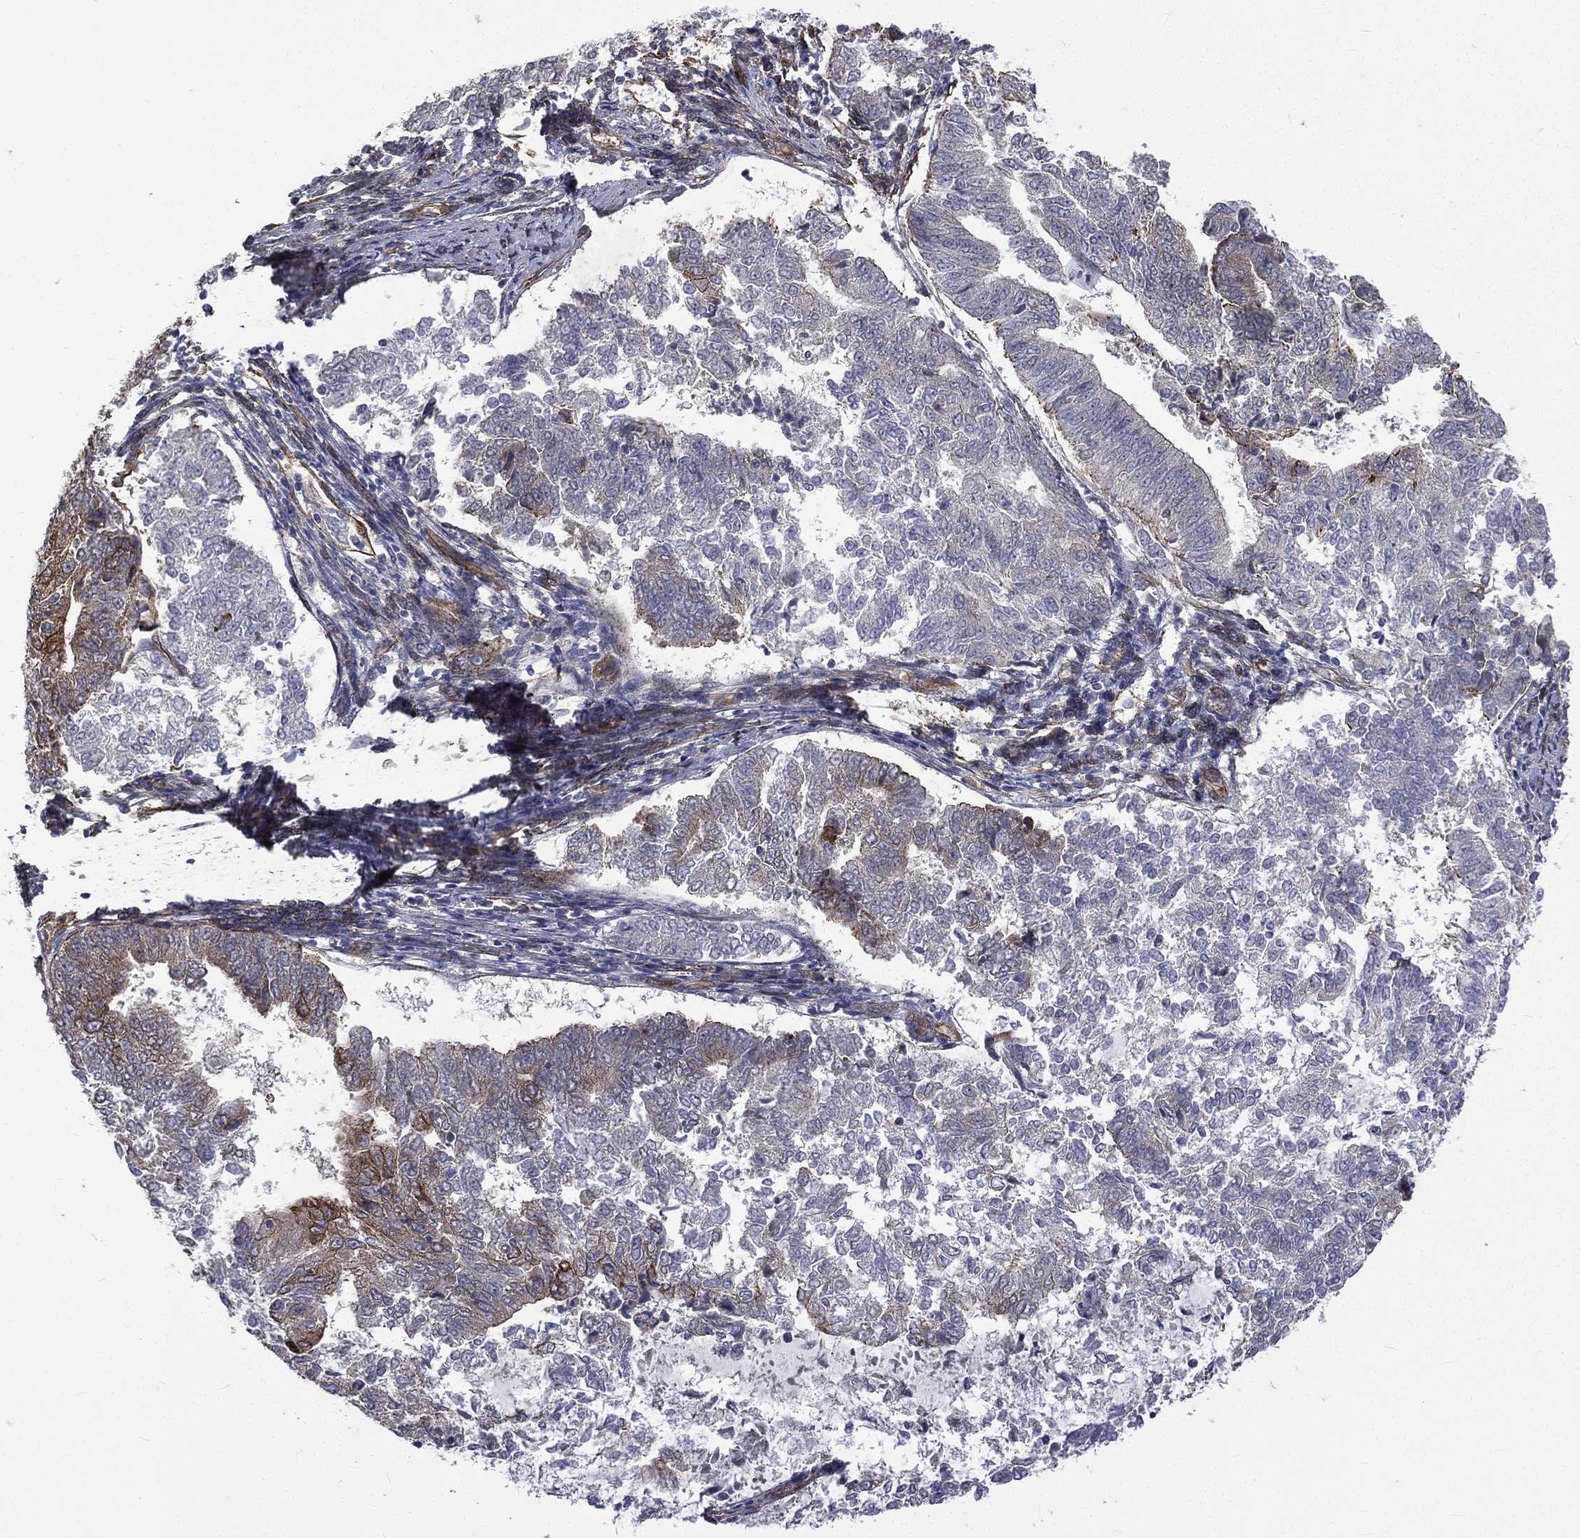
{"staining": {"intensity": "moderate", "quantity": "<25%", "location": "cytoplasmic/membranous"}, "tissue": "endometrial cancer", "cell_type": "Tumor cells", "image_type": "cancer", "snomed": [{"axis": "morphology", "description": "Adenocarcinoma, NOS"}, {"axis": "topography", "description": "Endometrium"}], "caption": "This histopathology image exhibits immunohistochemistry (IHC) staining of human adenocarcinoma (endometrial), with low moderate cytoplasmic/membranous expression in approximately <25% of tumor cells.", "gene": "PPFIBP1", "patient": {"sex": "female", "age": 65}}